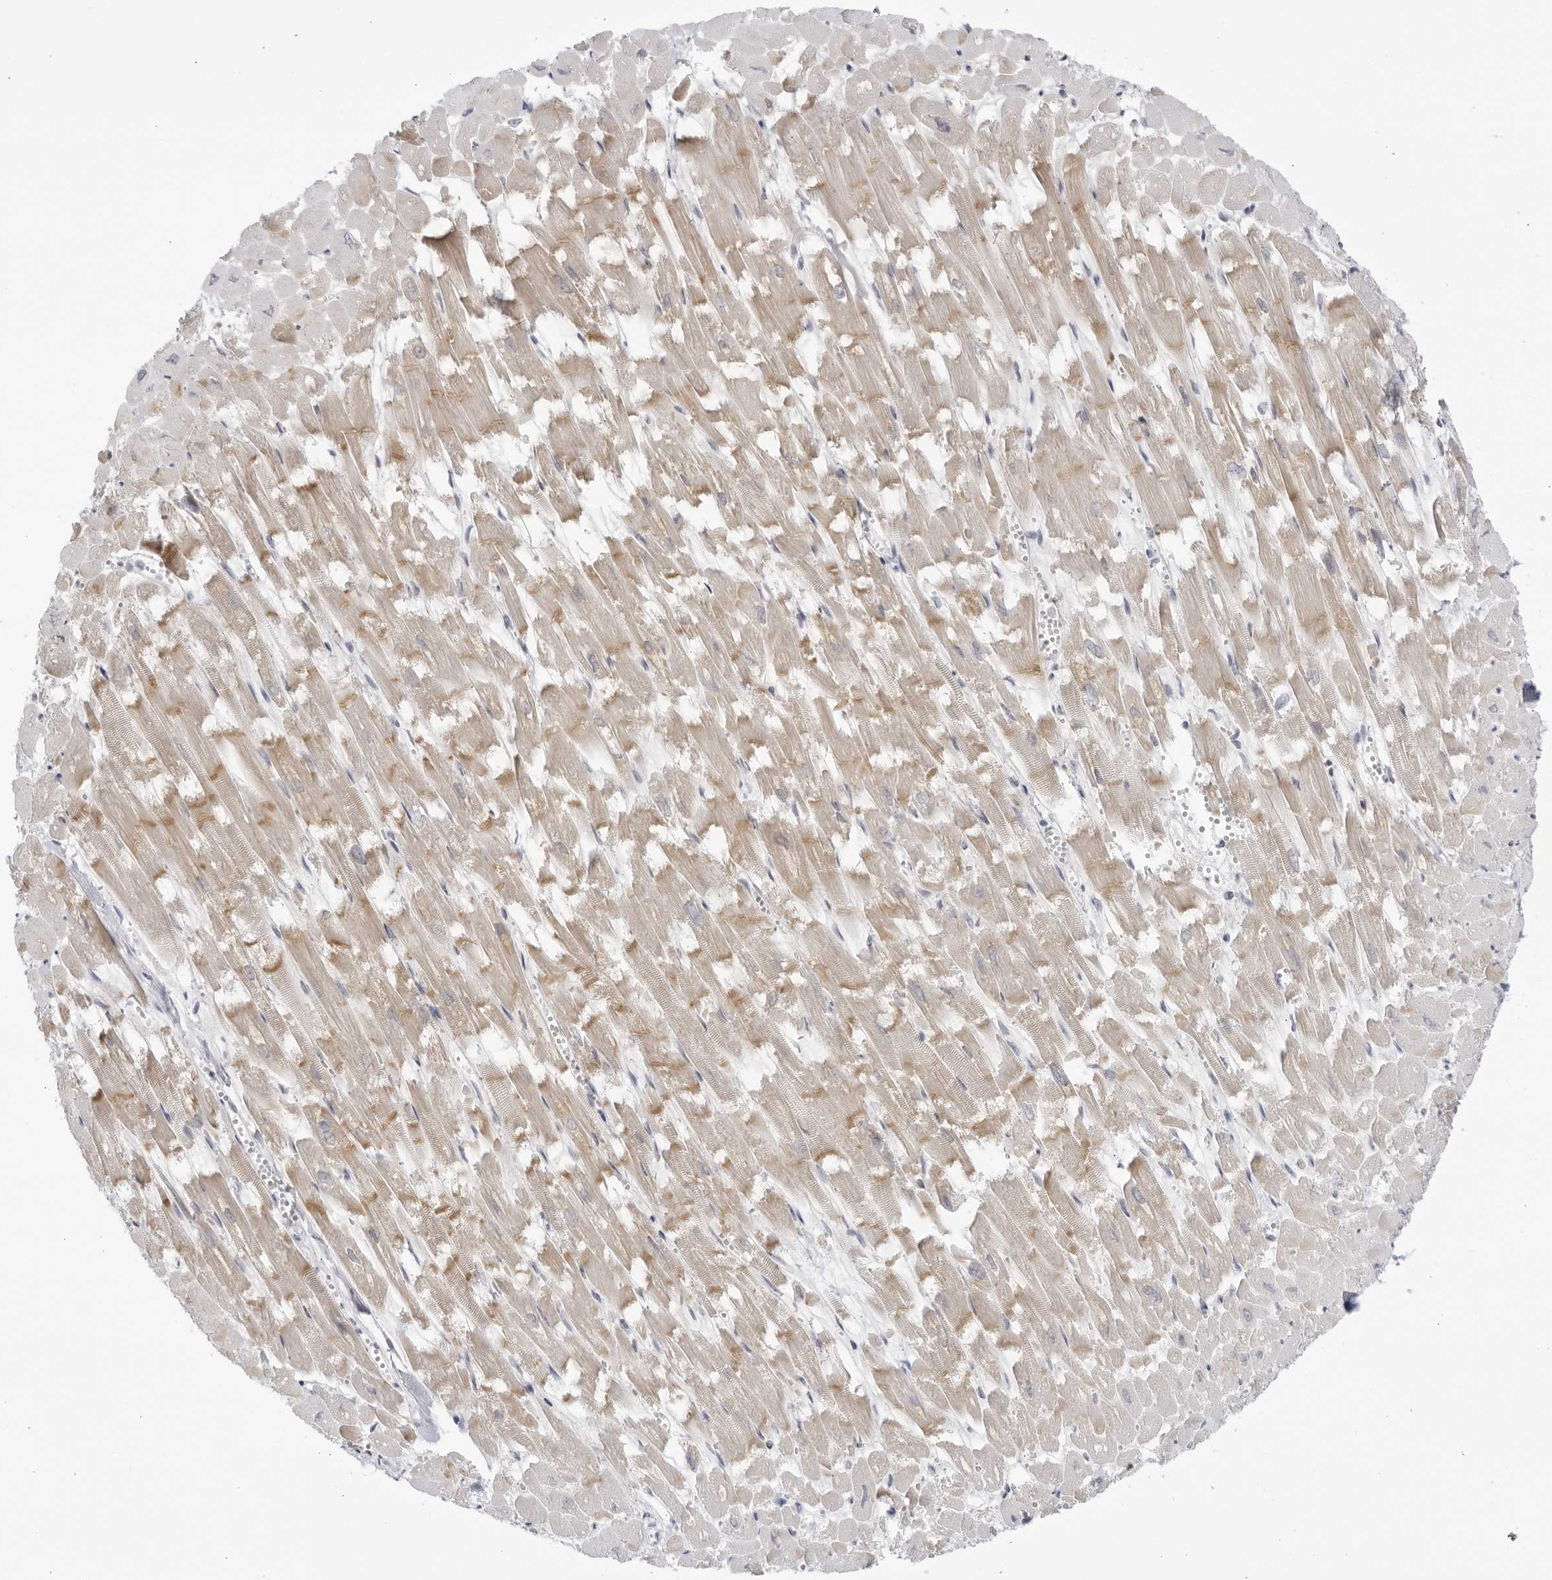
{"staining": {"intensity": "moderate", "quantity": "25%-75%", "location": "cytoplasmic/membranous"}, "tissue": "heart muscle", "cell_type": "Cardiomyocytes", "image_type": "normal", "snomed": [{"axis": "morphology", "description": "Normal tissue, NOS"}, {"axis": "topography", "description": "Heart"}], "caption": "Moderate cytoplasmic/membranous staining is seen in approximately 25%-75% of cardiomyocytes in unremarkable heart muscle.", "gene": "CNBD1", "patient": {"sex": "male", "age": 54}}